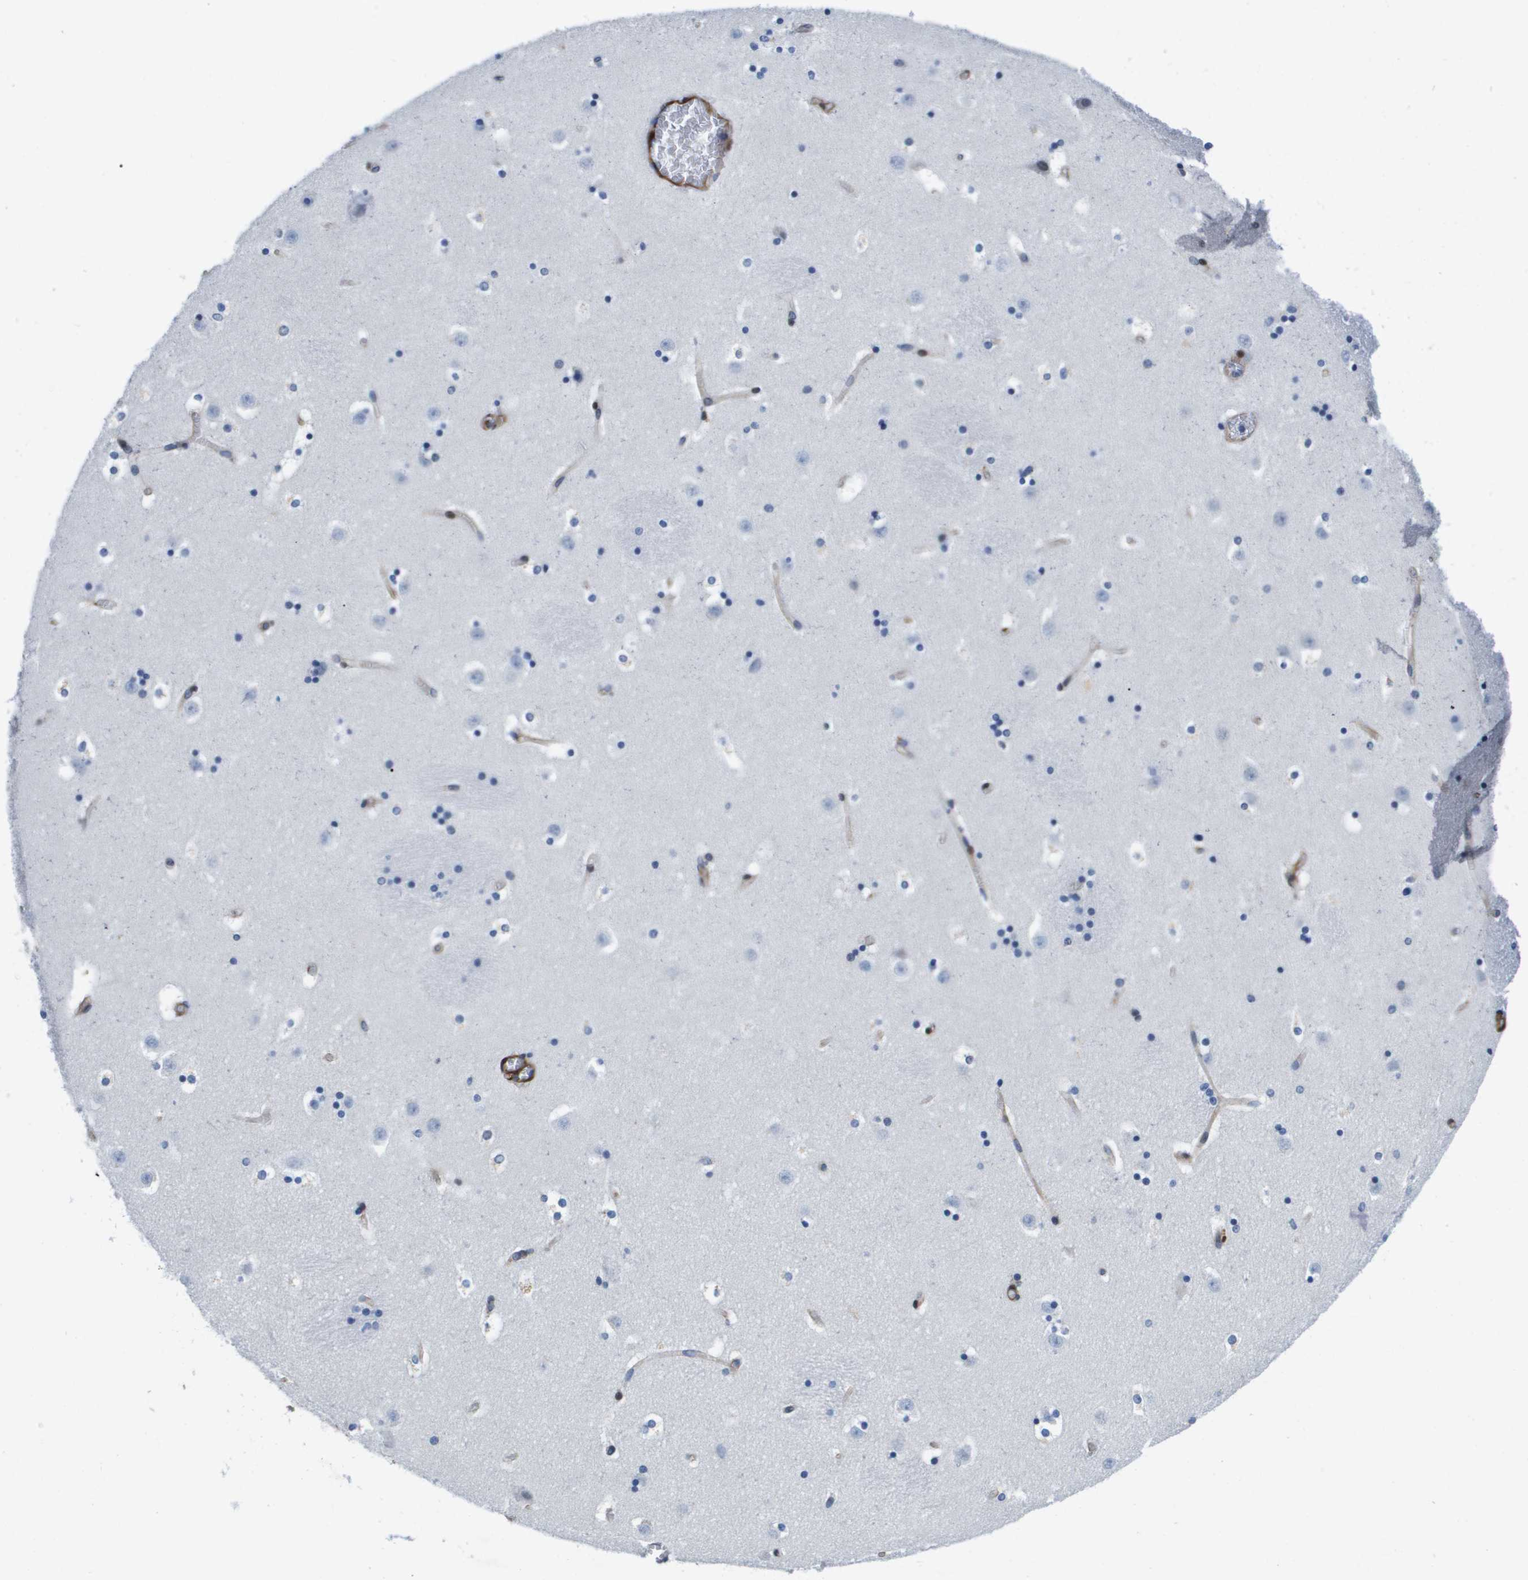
{"staining": {"intensity": "negative", "quantity": "none", "location": "none"}, "tissue": "caudate", "cell_type": "Glial cells", "image_type": "normal", "snomed": [{"axis": "morphology", "description": "Normal tissue, NOS"}, {"axis": "topography", "description": "Lateral ventricle wall"}], "caption": "High power microscopy image of an immunohistochemistry (IHC) histopathology image of benign caudate, revealing no significant staining in glial cells.", "gene": "LPP", "patient": {"sex": "male", "age": 45}}